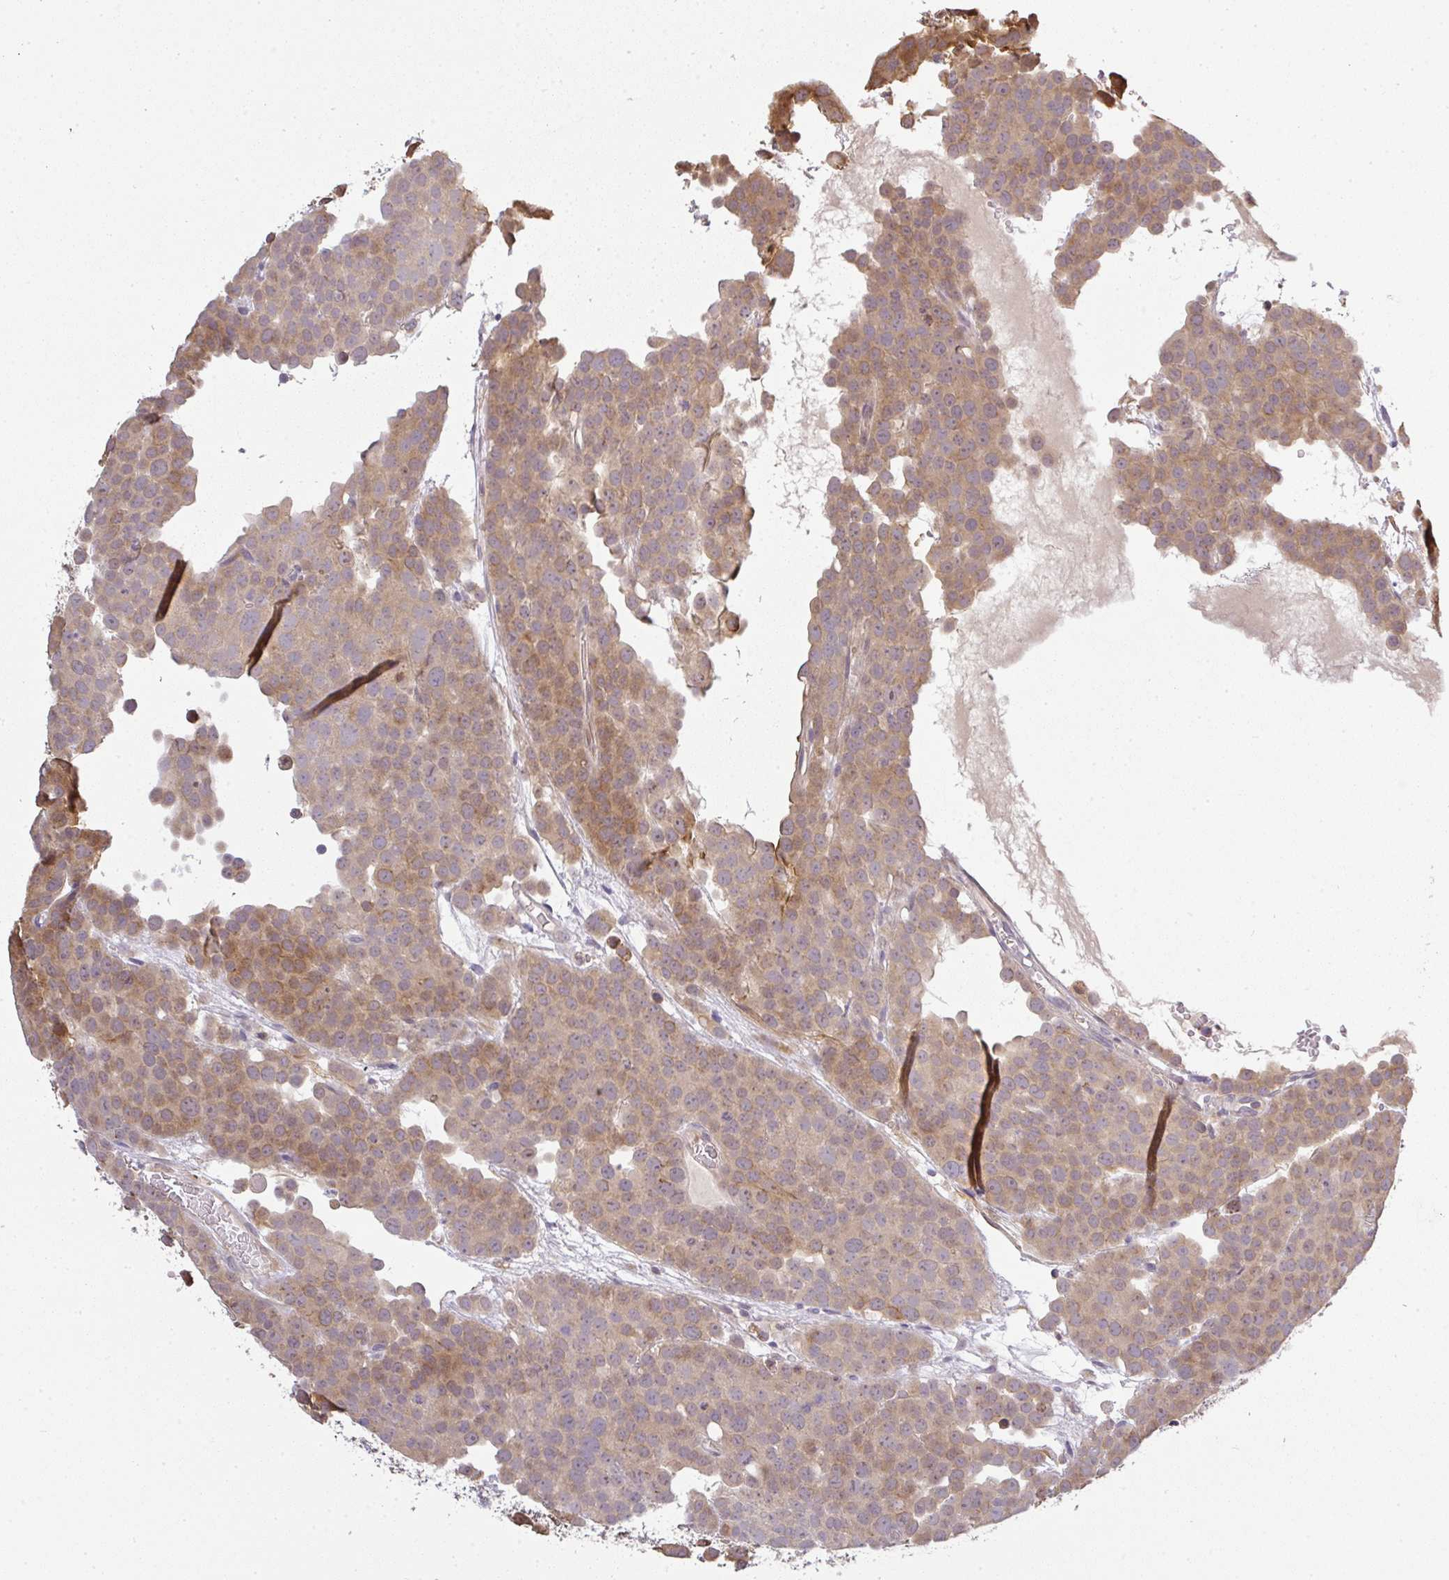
{"staining": {"intensity": "moderate", "quantity": ">75%", "location": "cytoplasmic/membranous"}, "tissue": "testis cancer", "cell_type": "Tumor cells", "image_type": "cancer", "snomed": [{"axis": "morphology", "description": "Seminoma, NOS"}, {"axis": "topography", "description": "Testis"}], "caption": "Immunohistochemistry (IHC) staining of seminoma (testis), which demonstrates medium levels of moderate cytoplasmic/membranous positivity in approximately >75% of tumor cells indicating moderate cytoplasmic/membranous protein staining. The staining was performed using DAB (3,3'-diaminobenzidine) (brown) for protein detection and nuclei were counterstained in hematoxylin (blue).", "gene": "FAM153A", "patient": {"sex": "male", "age": 71}}